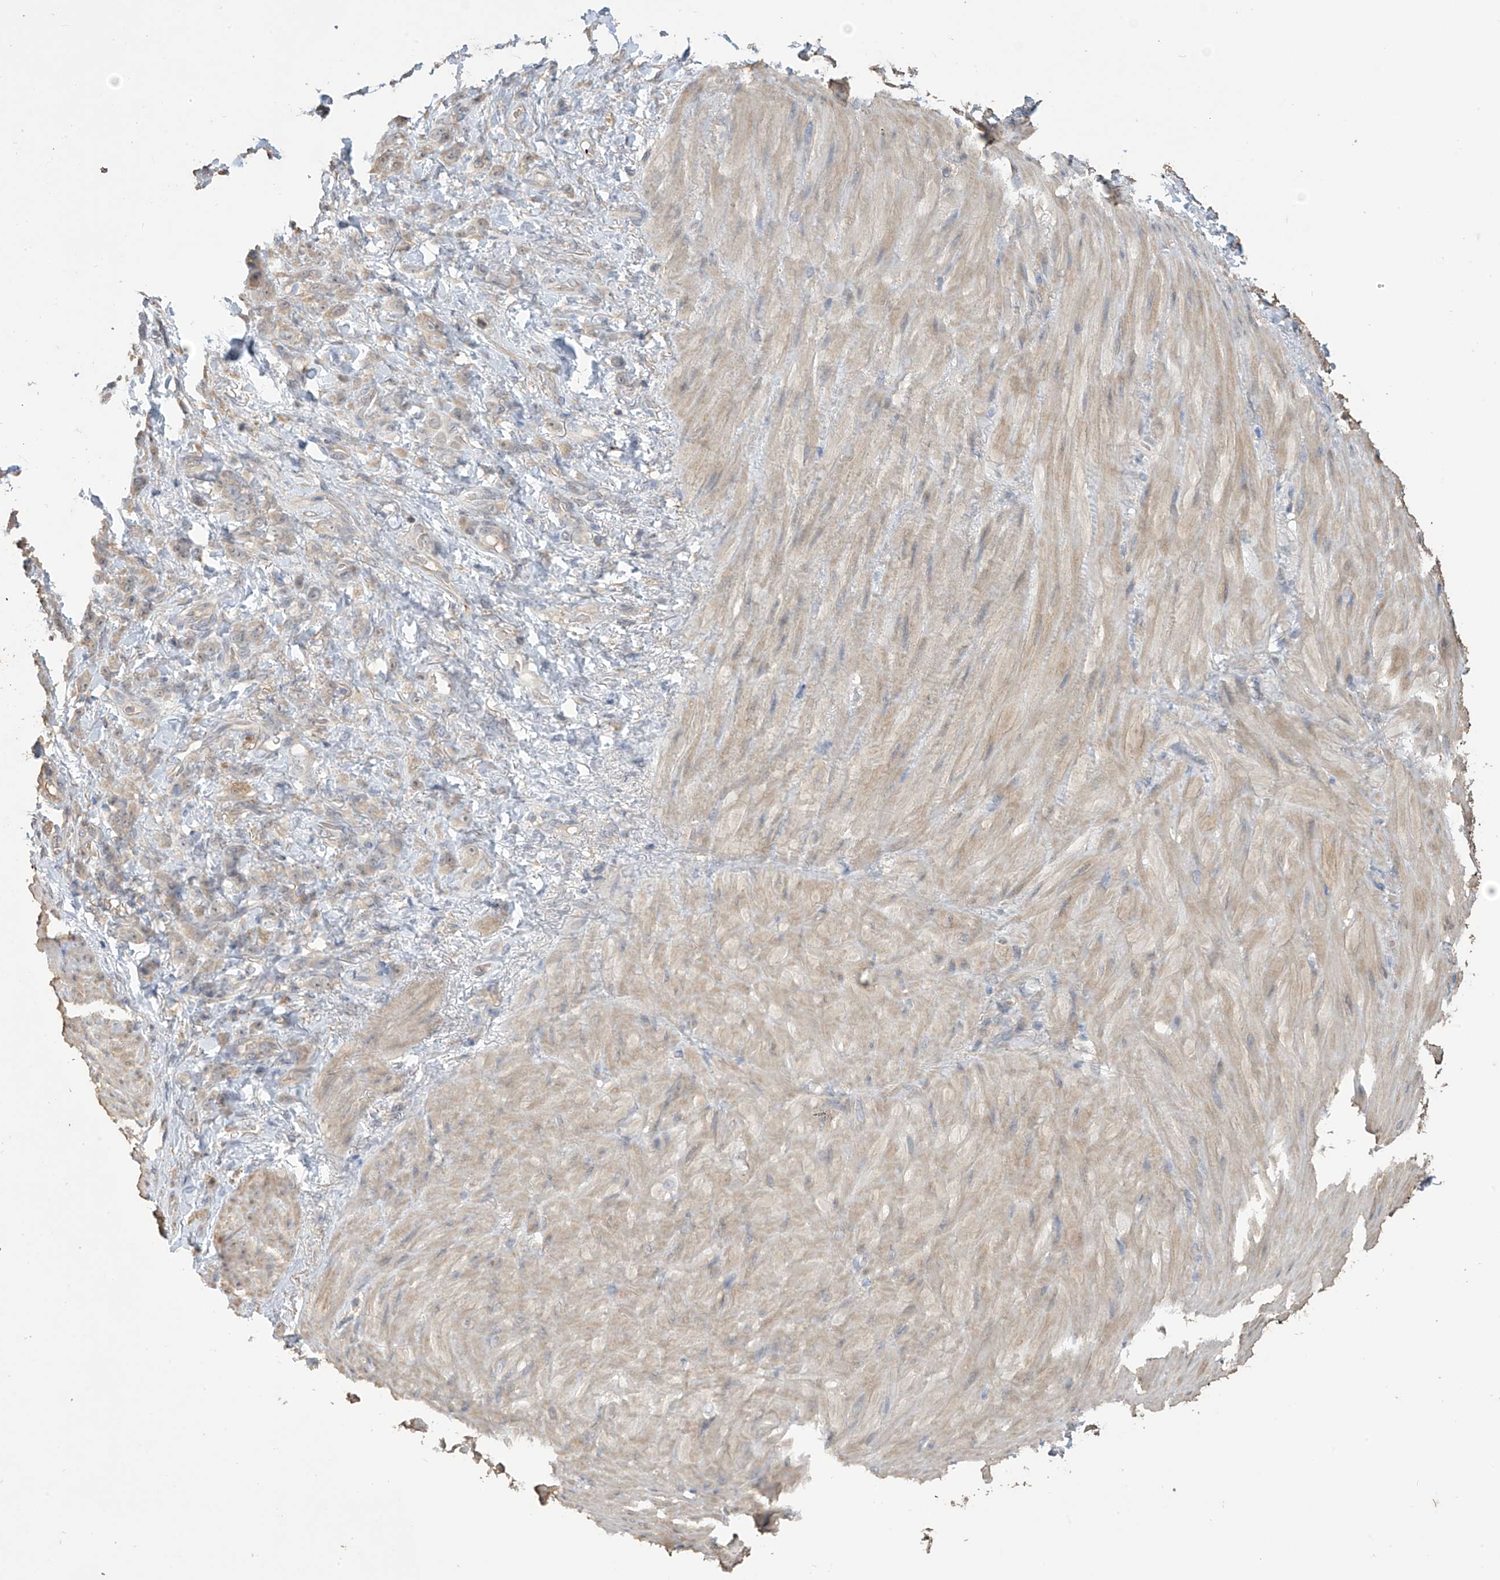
{"staining": {"intensity": "weak", "quantity": "<25%", "location": "cytoplasmic/membranous"}, "tissue": "stomach cancer", "cell_type": "Tumor cells", "image_type": "cancer", "snomed": [{"axis": "morphology", "description": "Normal tissue, NOS"}, {"axis": "morphology", "description": "Adenocarcinoma, NOS"}, {"axis": "topography", "description": "Stomach"}], "caption": "Immunohistochemical staining of human stomach adenocarcinoma reveals no significant staining in tumor cells. Brightfield microscopy of immunohistochemistry (IHC) stained with DAB (3,3'-diaminobenzidine) (brown) and hematoxylin (blue), captured at high magnification.", "gene": "SLFN14", "patient": {"sex": "male", "age": 82}}